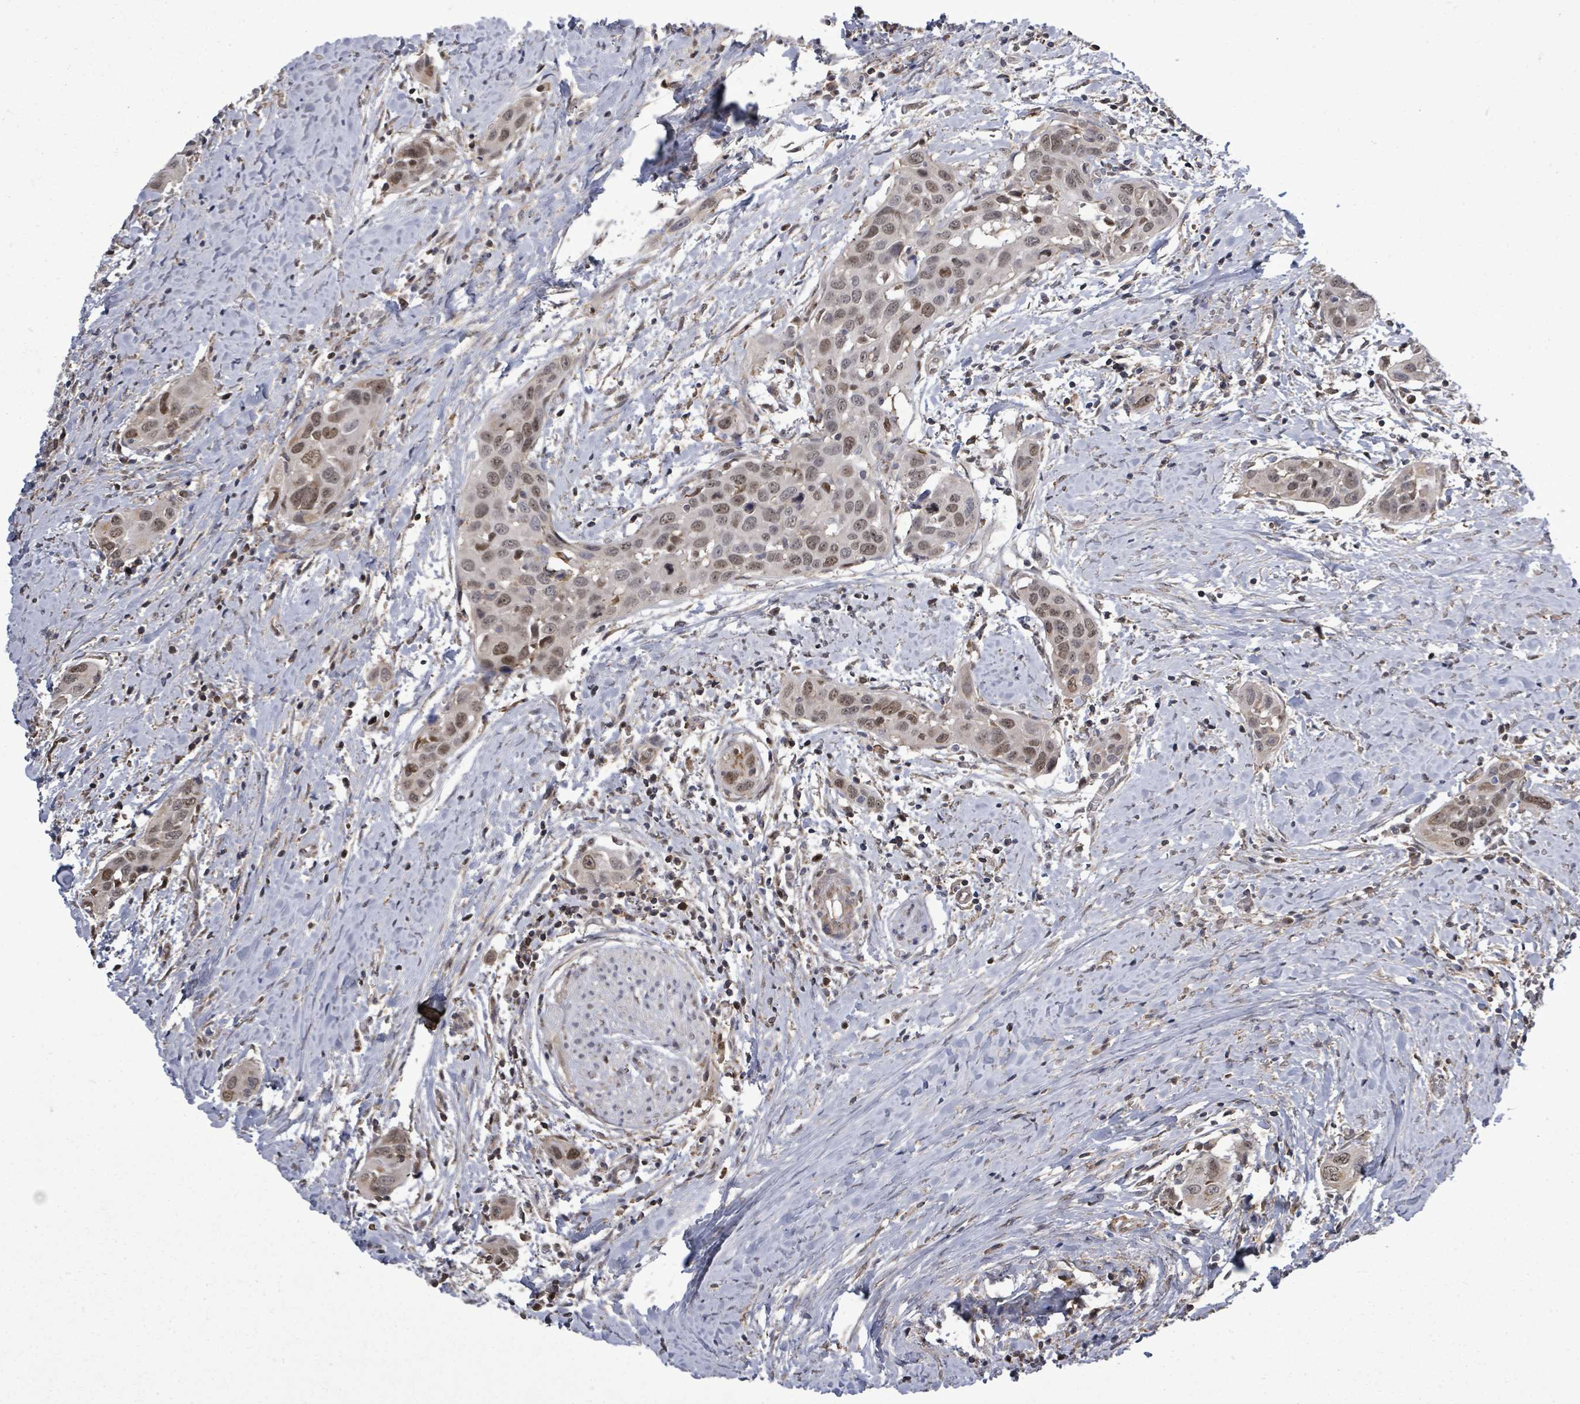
{"staining": {"intensity": "moderate", "quantity": "25%-75%", "location": "nuclear"}, "tissue": "head and neck cancer", "cell_type": "Tumor cells", "image_type": "cancer", "snomed": [{"axis": "morphology", "description": "Squamous cell carcinoma, NOS"}, {"axis": "topography", "description": "Oral tissue"}, {"axis": "topography", "description": "Head-Neck"}], "caption": "Protein analysis of head and neck squamous cell carcinoma tissue reveals moderate nuclear positivity in approximately 25%-75% of tumor cells.", "gene": "PAPSS1", "patient": {"sex": "female", "age": 50}}